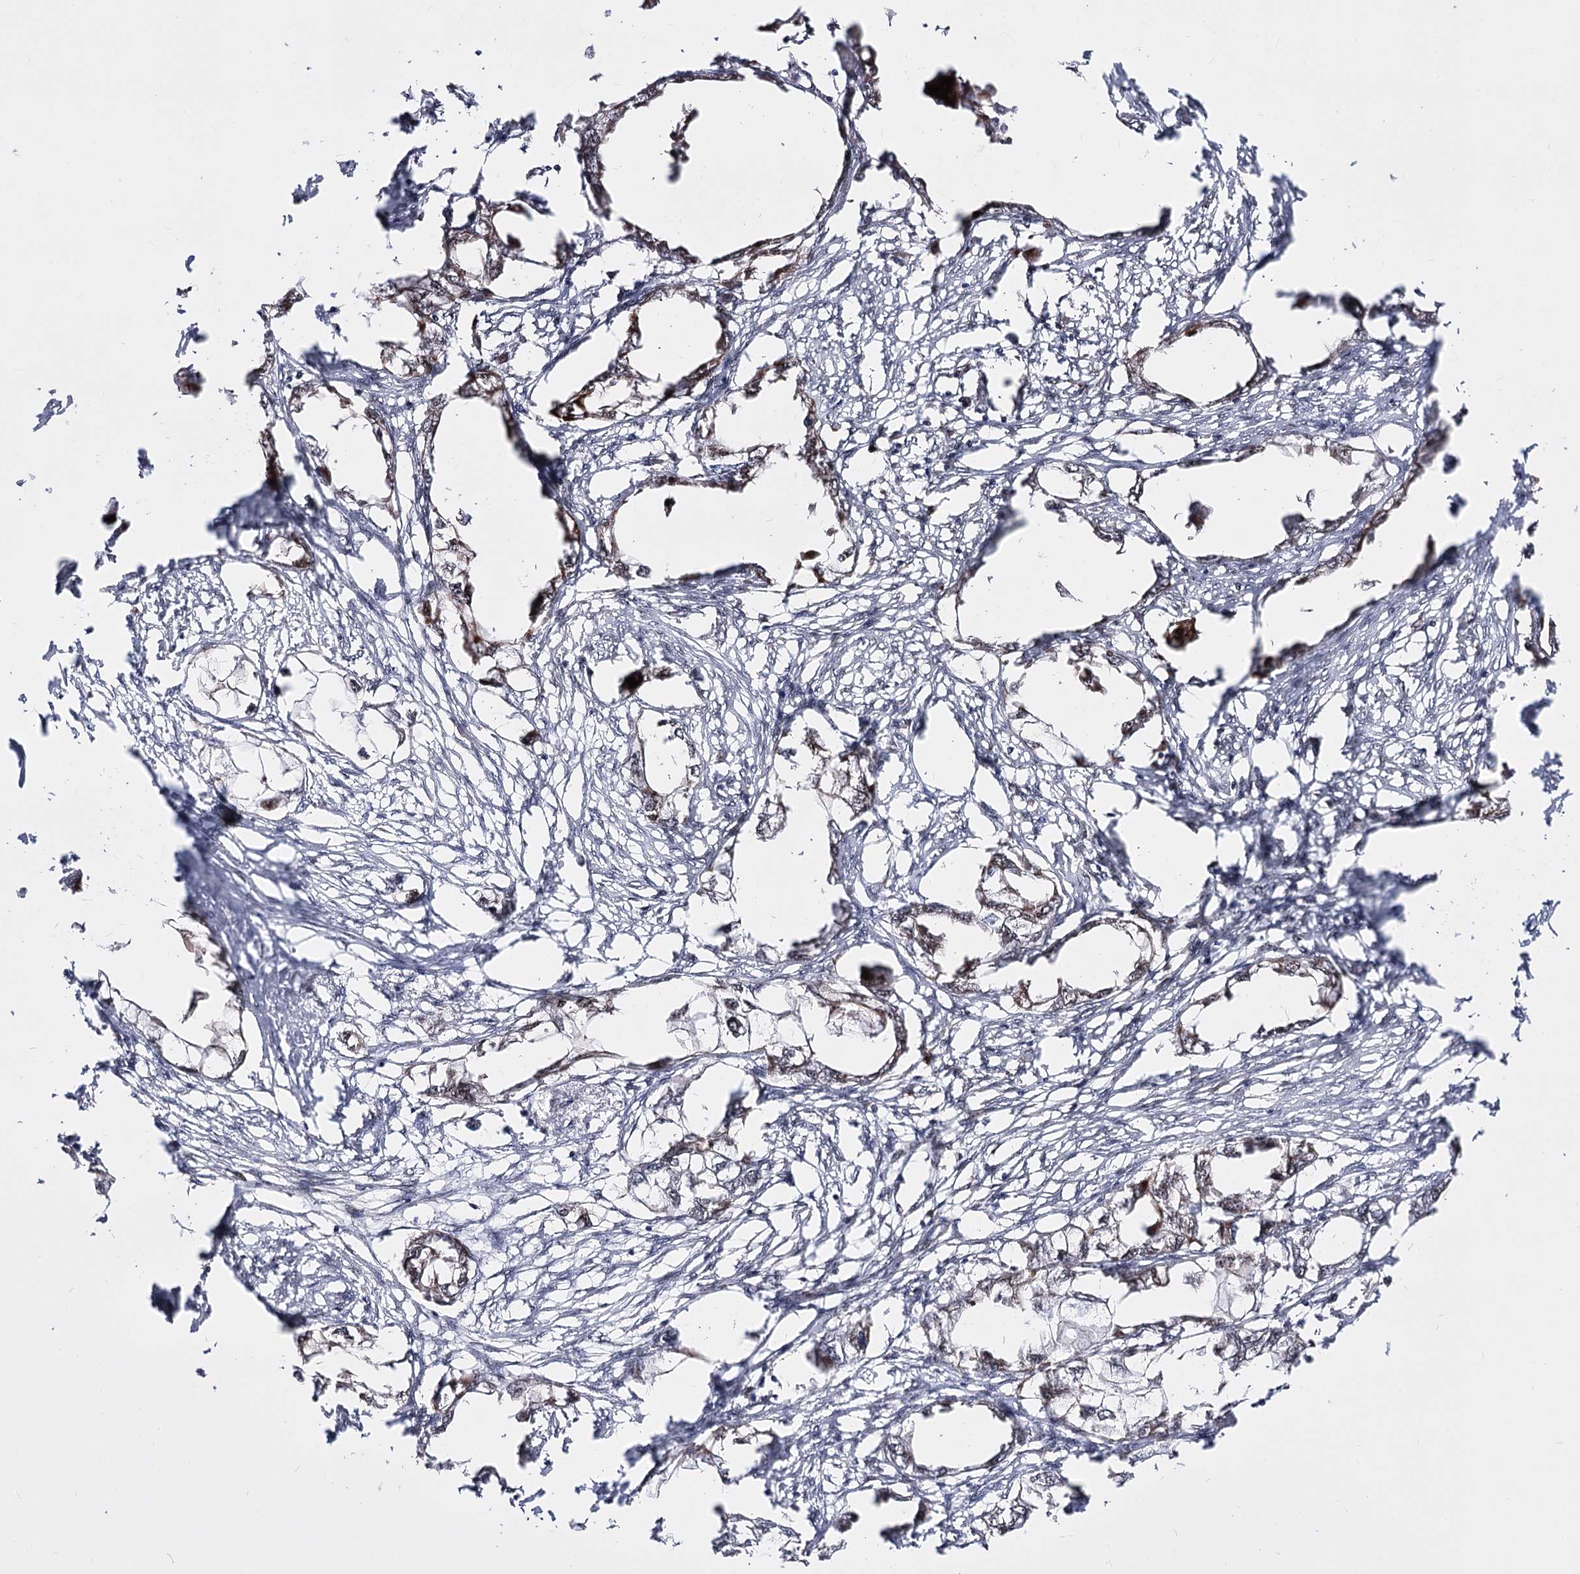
{"staining": {"intensity": "negative", "quantity": "none", "location": "none"}, "tissue": "endometrial cancer", "cell_type": "Tumor cells", "image_type": "cancer", "snomed": [{"axis": "morphology", "description": "Adenocarcinoma, NOS"}, {"axis": "morphology", "description": "Adenocarcinoma, metastatic, NOS"}, {"axis": "topography", "description": "Adipose tissue"}, {"axis": "topography", "description": "Endometrium"}], "caption": "IHC of endometrial cancer (adenocarcinoma) displays no positivity in tumor cells.", "gene": "STOX1", "patient": {"sex": "female", "age": 67}}